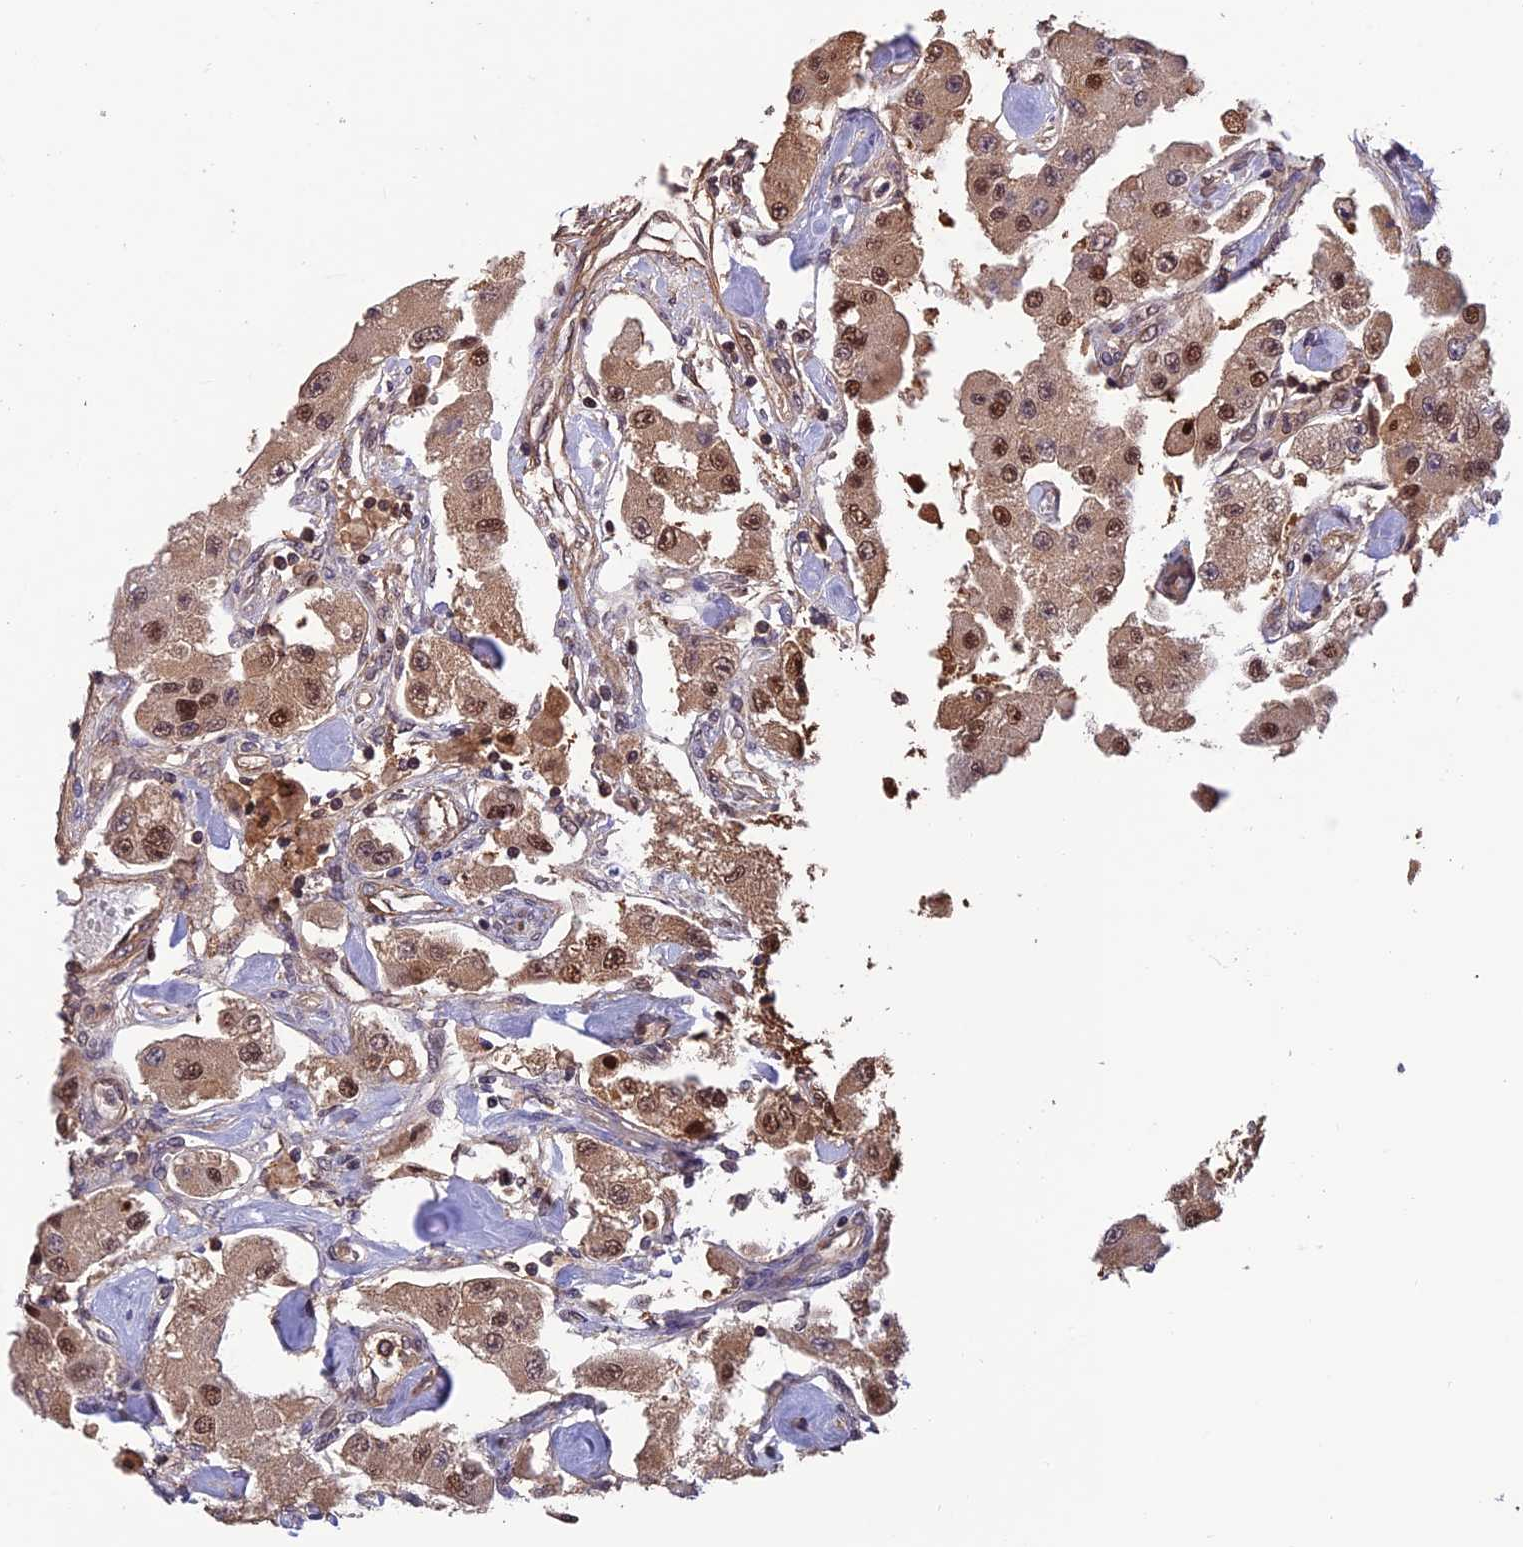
{"staining": {"intensity": "moderate", "quantity": ">75%", "location": "cytoplasmic/membranous,nuclear"}, "tissue": "carcinoid", "cell_type": "Tumor cells", "image_type": "cancer", "snomed": [{"axis": "morphology", "description": "Carcinoid, malignant, NOS"}, {"axis": "topography", "description": "Pancreas"}], "caption": "Human malignant carcinoid stained with a protein marker displays moderate staining in tumor cells.", "gene": "PSMB3", "patient": {"sex": "male", "age": 41}}